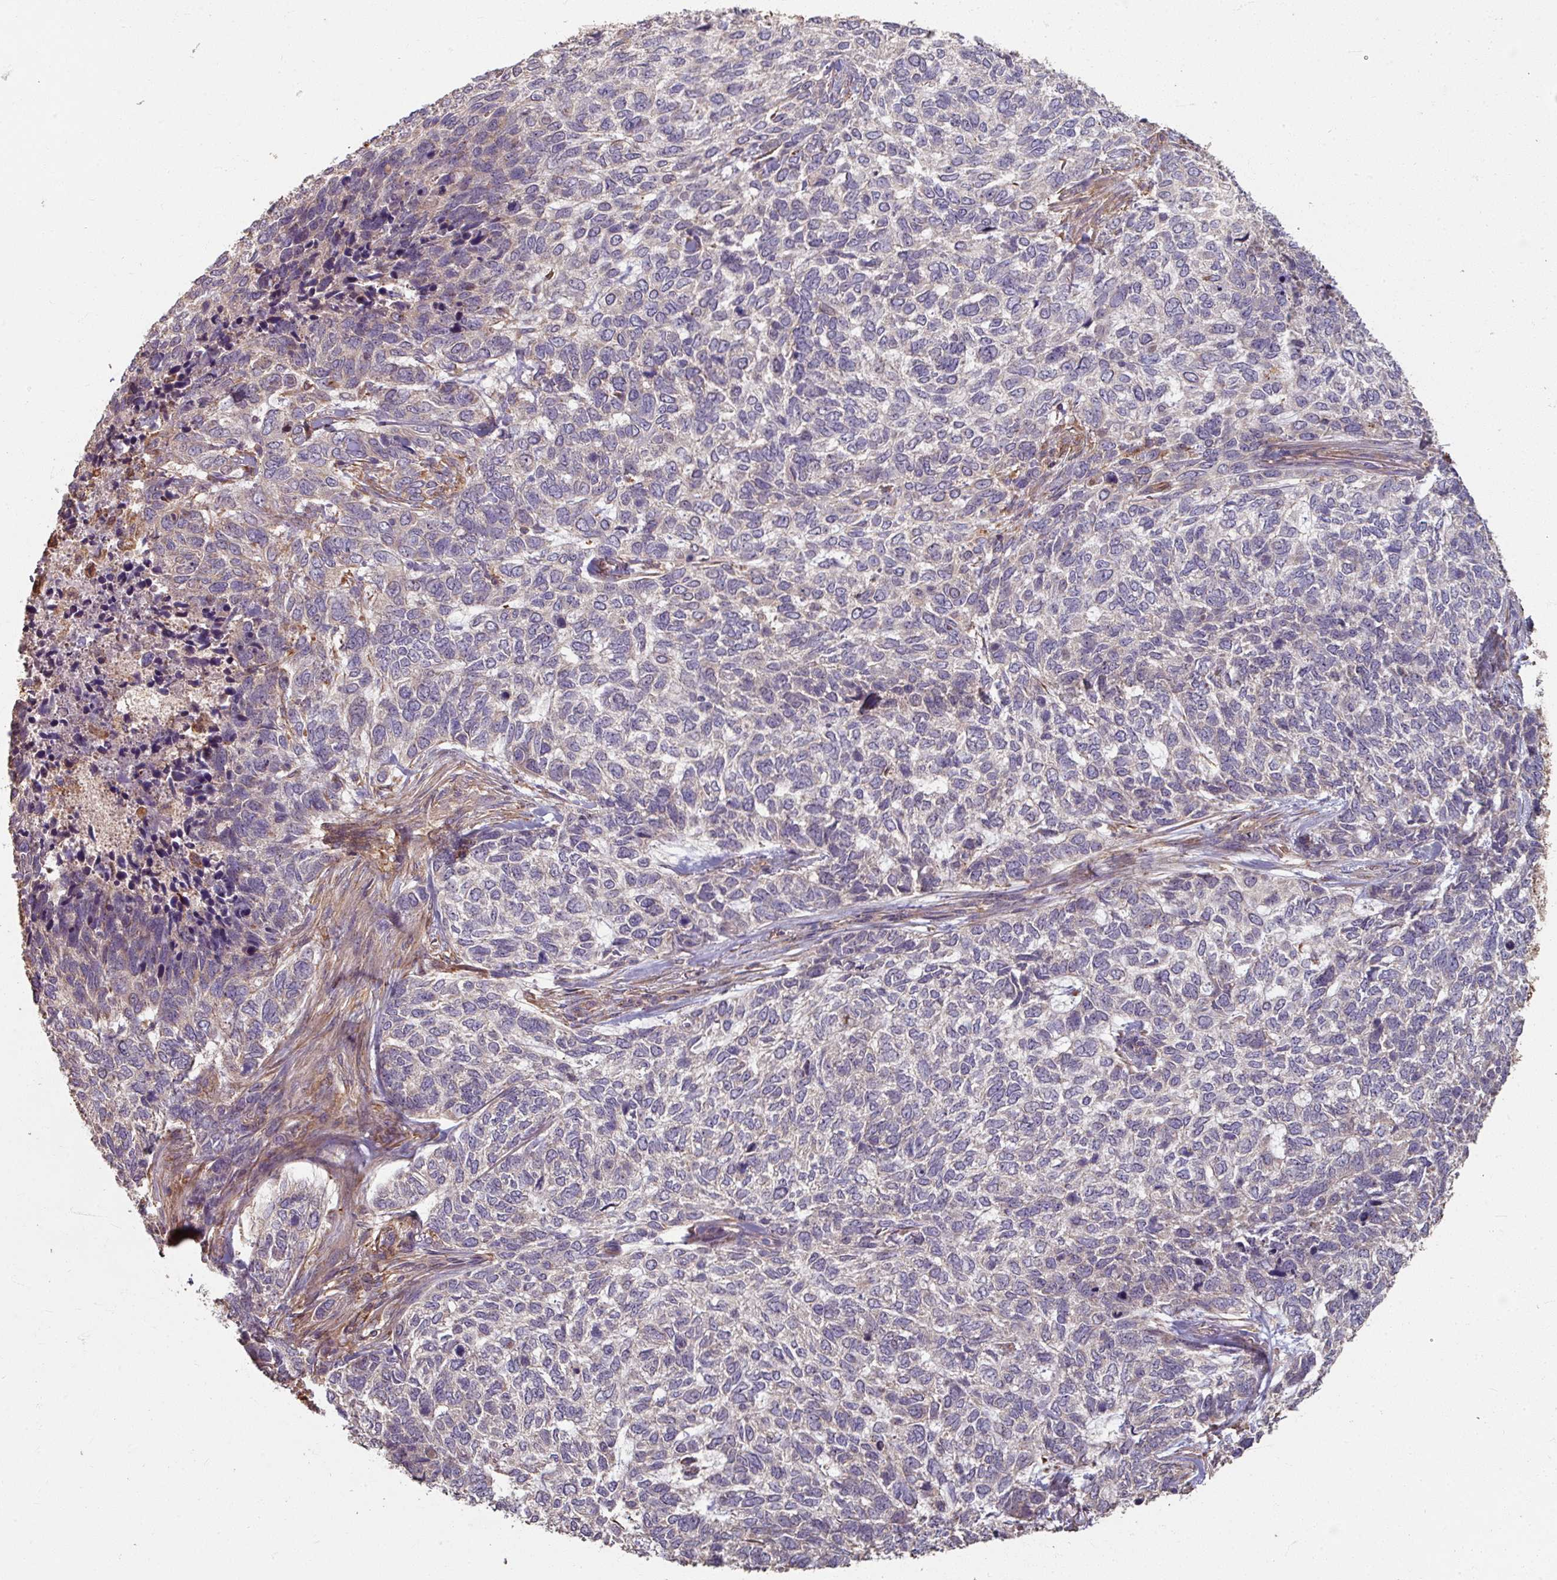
{"staining": {"intensity": "negative", "quantity": "none", "location": "none"}, "tissue": "skin cancer", "cell_type": "Tumor cells", "image_type": "cancer", "snomed": [{"axis": "morphology", "description": "Basal cell carcinoma"}, {"axis": "topography", "description": "Skin"}], "caption": "An immunohistochemistry micrograph of skin cancer is shown. There is no staining in tumor cells of skin cancer. (DAB (3,3'-diaminobenzidine) immunohistochemistry with hematoxylin counter stain).", "gene": "CCDC68", "patient": {"sex": "female", "age": 65}}